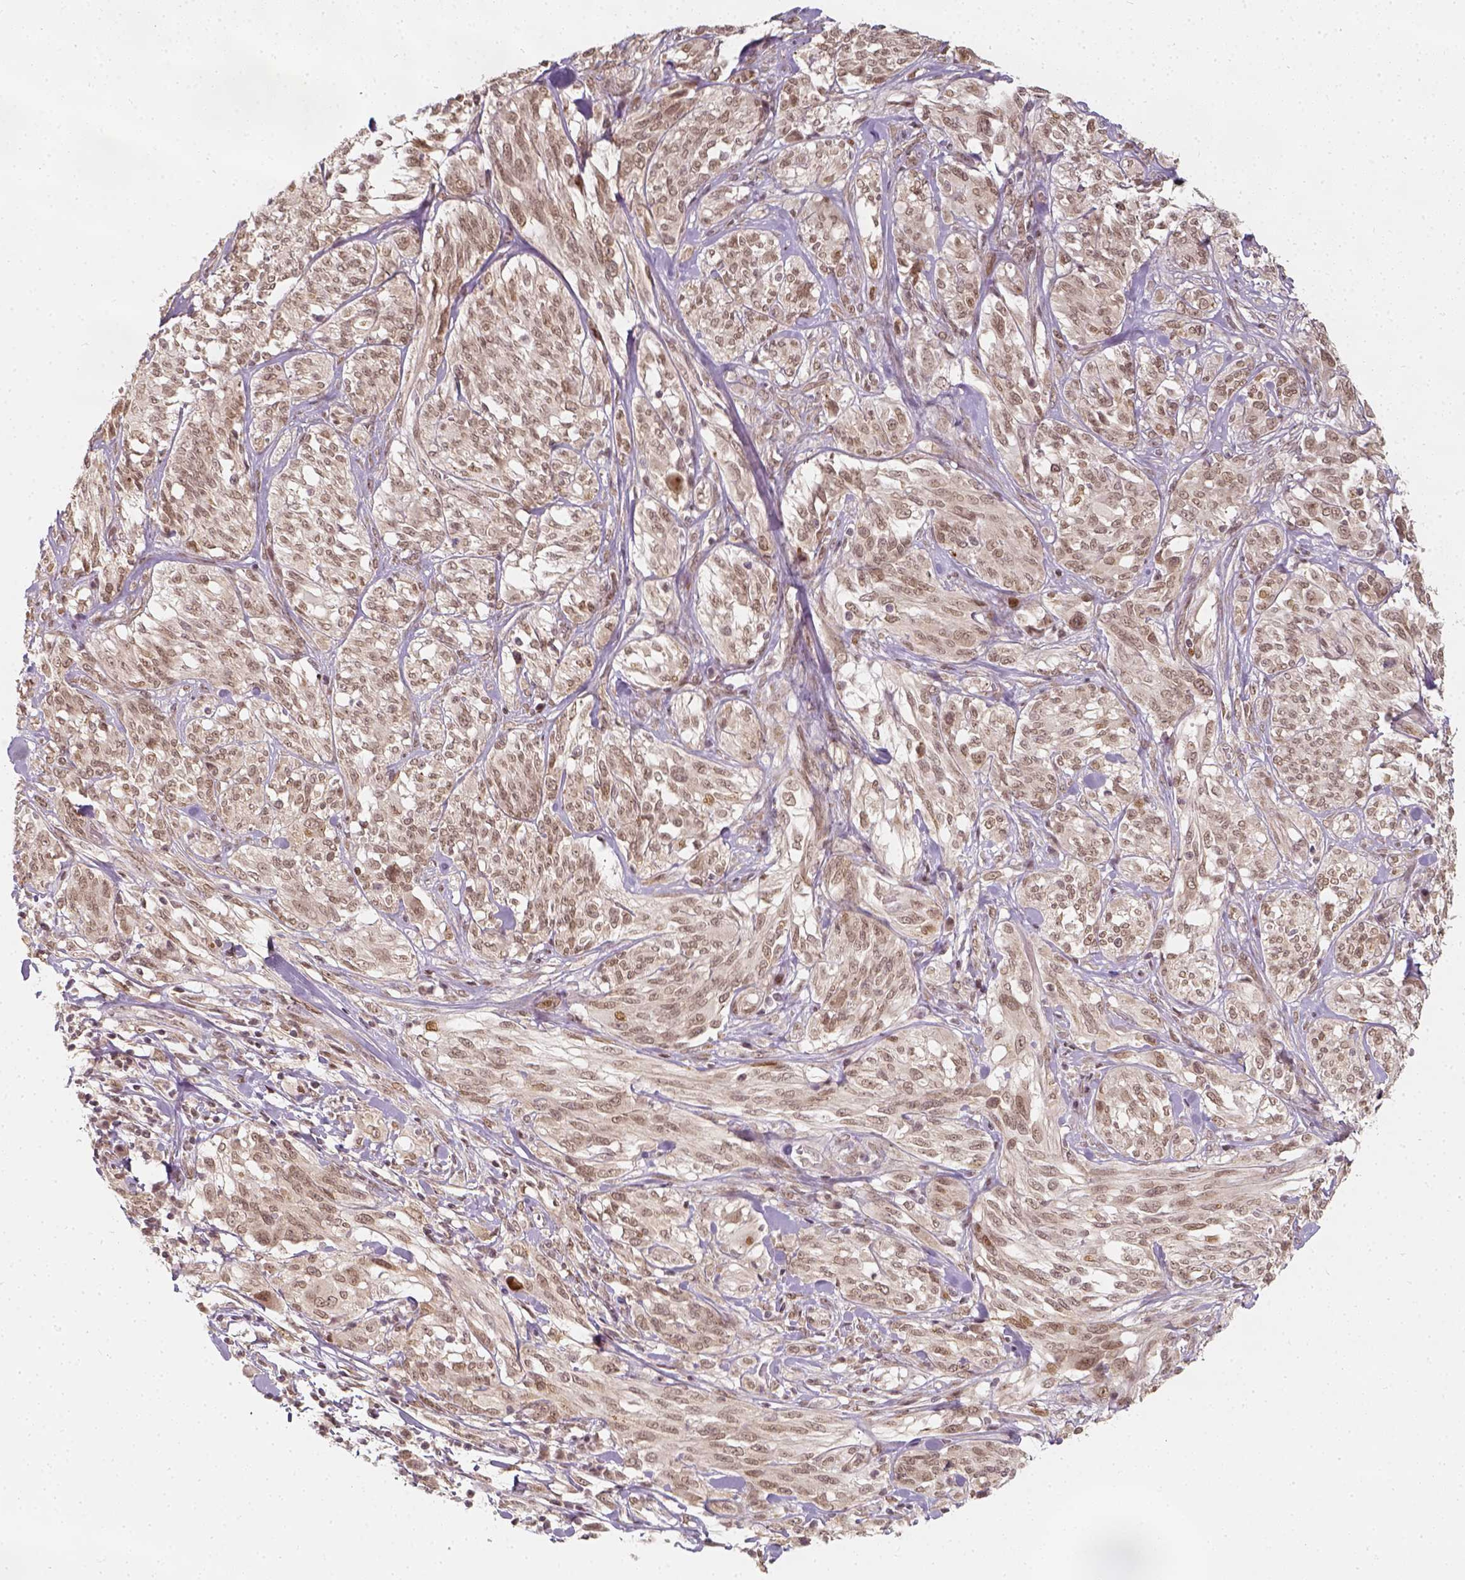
{"staining": {"intensity": "moderate", "quantity": "<25%", "location": "nuclear"}, "tissue": "melanoma", "cell_type": "Tumor cells", "image_type": "cancer", "snomed": [{"axis": "morphology", "description": "Malignant melanoma, NOS"}, {"axis": "topography", "description": "Skin"}], "caption": "Immunohistochemistry (IHC) photomicrograph of human melanoma stained for a protein (brown), which demonstrates low levels of moderate nuclear positivity in approximately <25% of tumor cells.", "gene": "ZMAT3", "patient": {"sex": "female", "age": 91}}